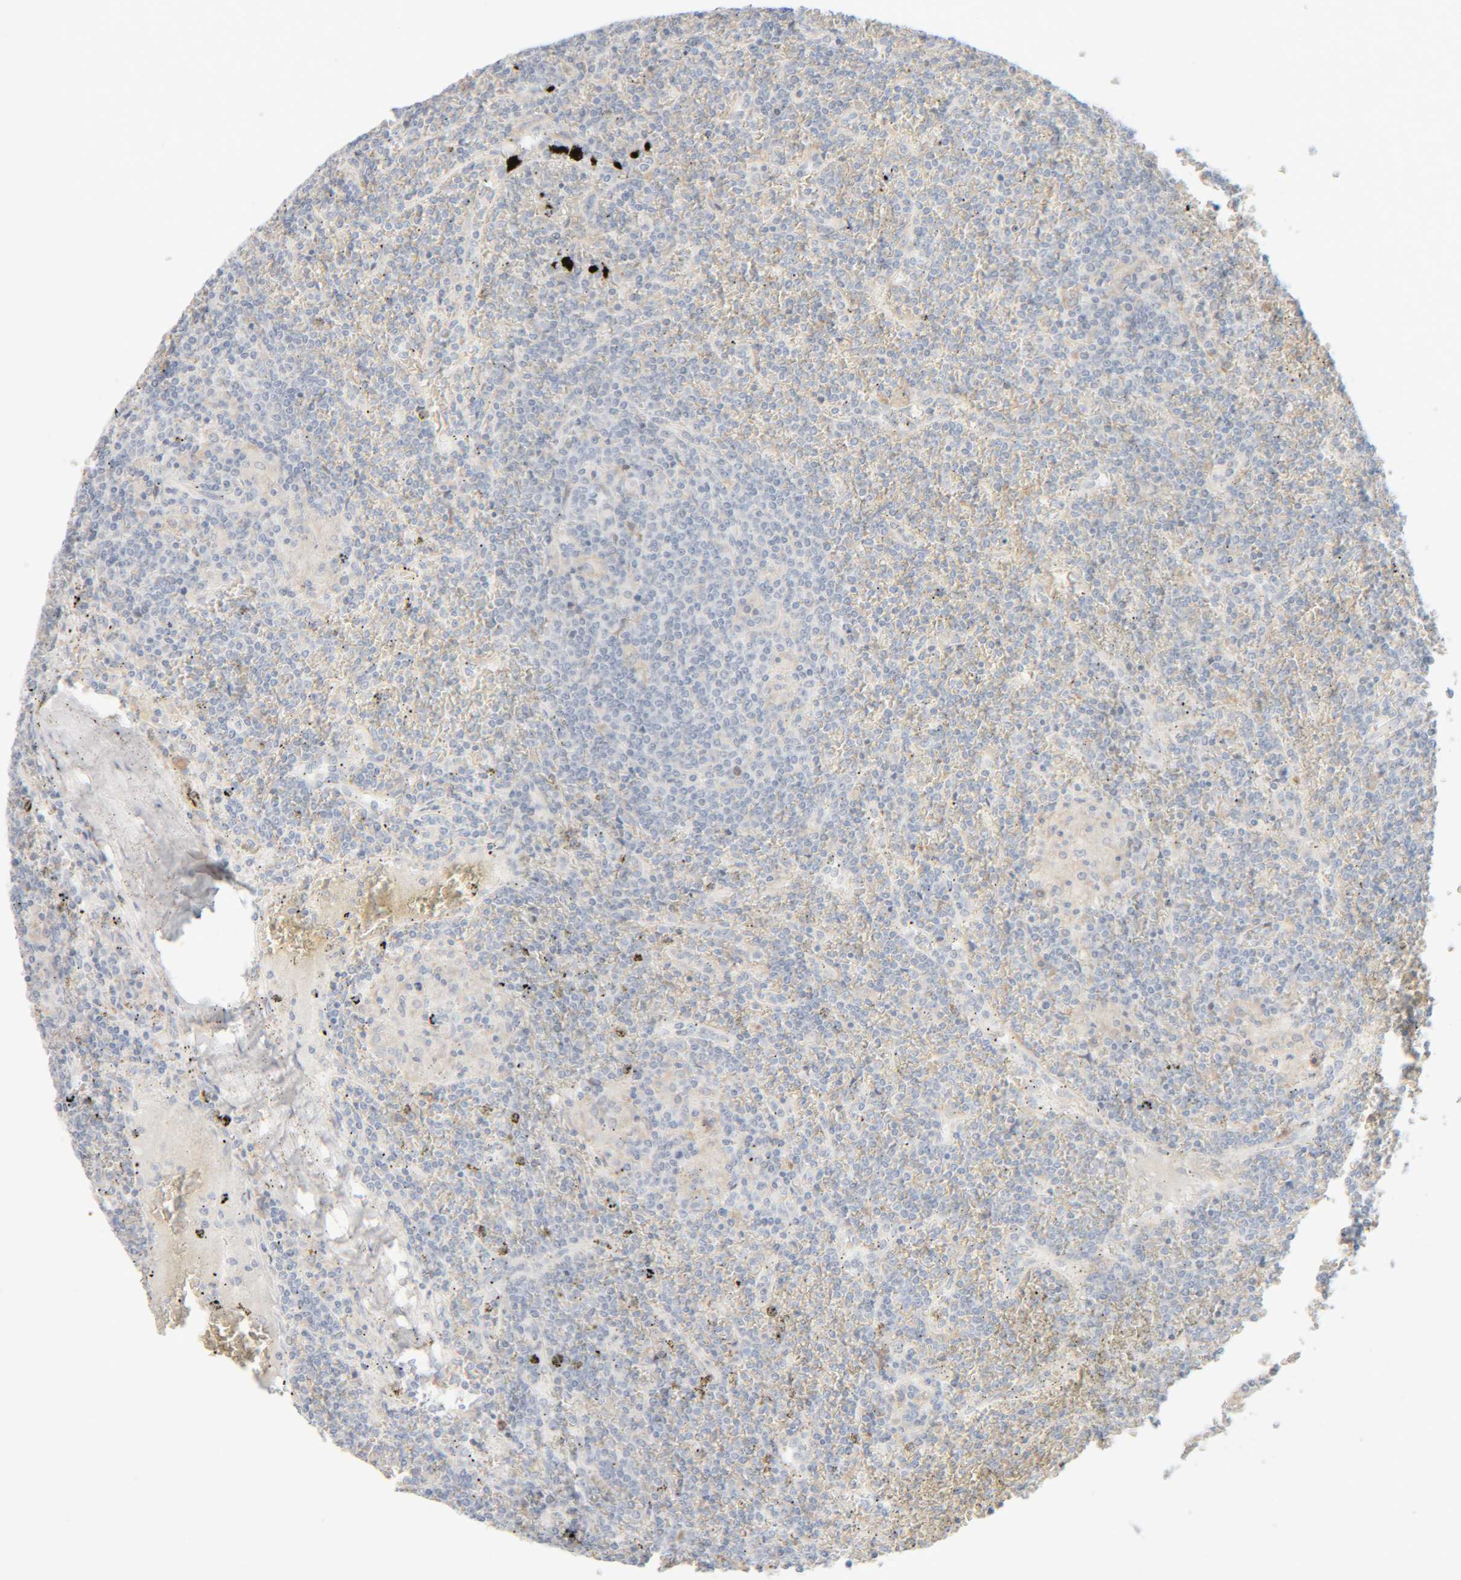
{"staining": {"intensity": "negative", "quantity": "none", "location": "none"}, "tissue": "lymphoma", "cell_type": "Tumor cells", "image_type": "cancer", "snomed": [{"axis": "morphology", "description": "Malignant lymphoma, non-Hodgkin's type, Low grade"}, {"axis": "topography", "description": "Spleen"}], "caption": "This histopathology image is of lymphoma stained with immunohistochemistry (IHC) to label a protein in brown with the nuclei are counter-stained blue. There is no staining in tumor cells.", "gene": "RIDA", "patient": {"sex": "female", "age": 19}}